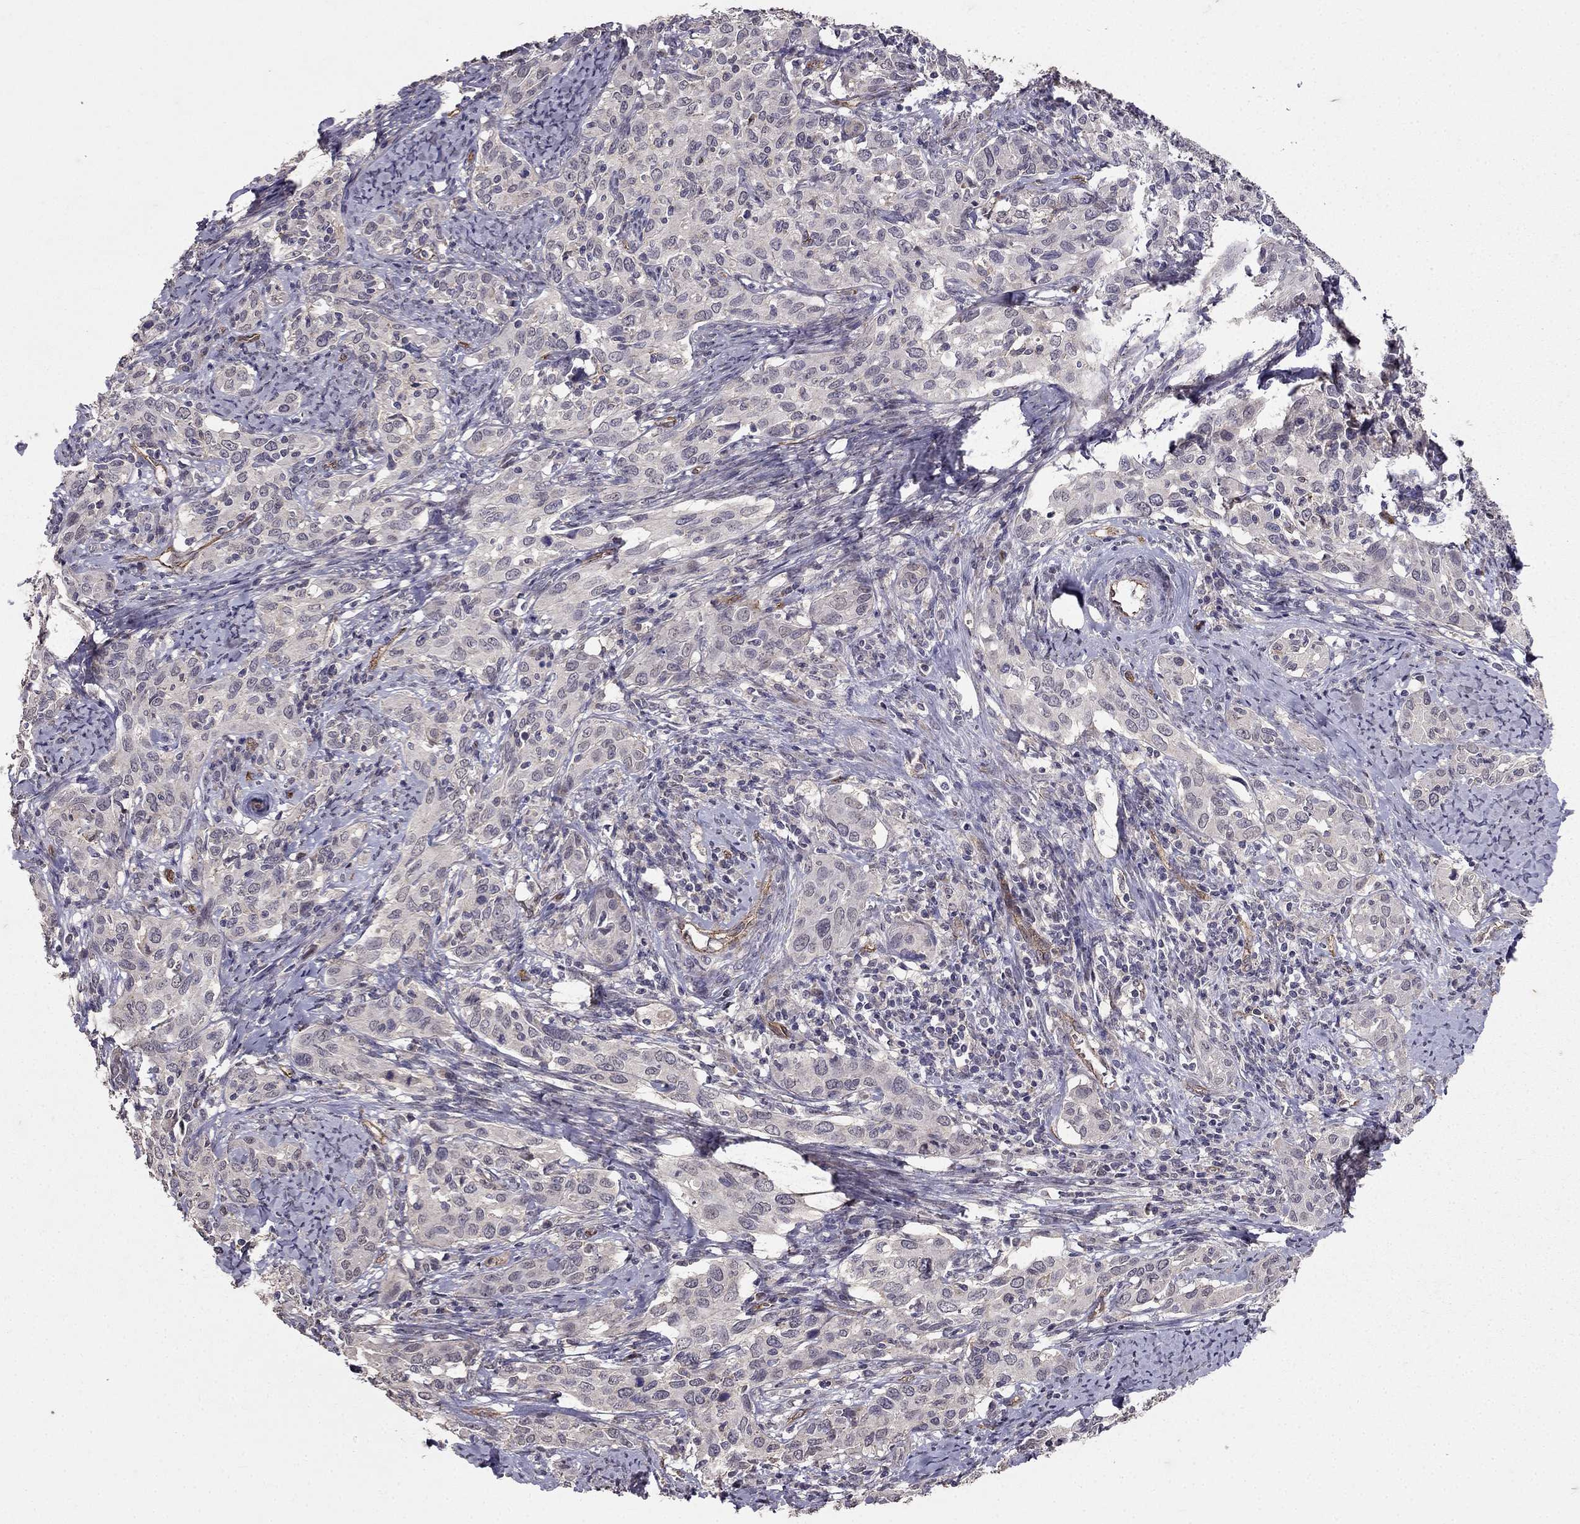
{"staining": {"intensity": "negative", "quantity": "none", "location": "none"}, "tissue": "cervical cancer", "cell_type": "Tumor cells", "image_type": "cancer", "snomed": [{"axis": "morphology", "description": "Squamous cell carcinoma, NOS"}, {"axis": "topography", "description": "Cervix"}], "caption": "Tumor cells are negative for protein expression in human cervical cancer. (DAB (3,3'-diaminobenzidine) immunohistochemistry (IHC), high magnification).", "gene": "RASIP1", "patient": {"sex": "female", "age": 51}}